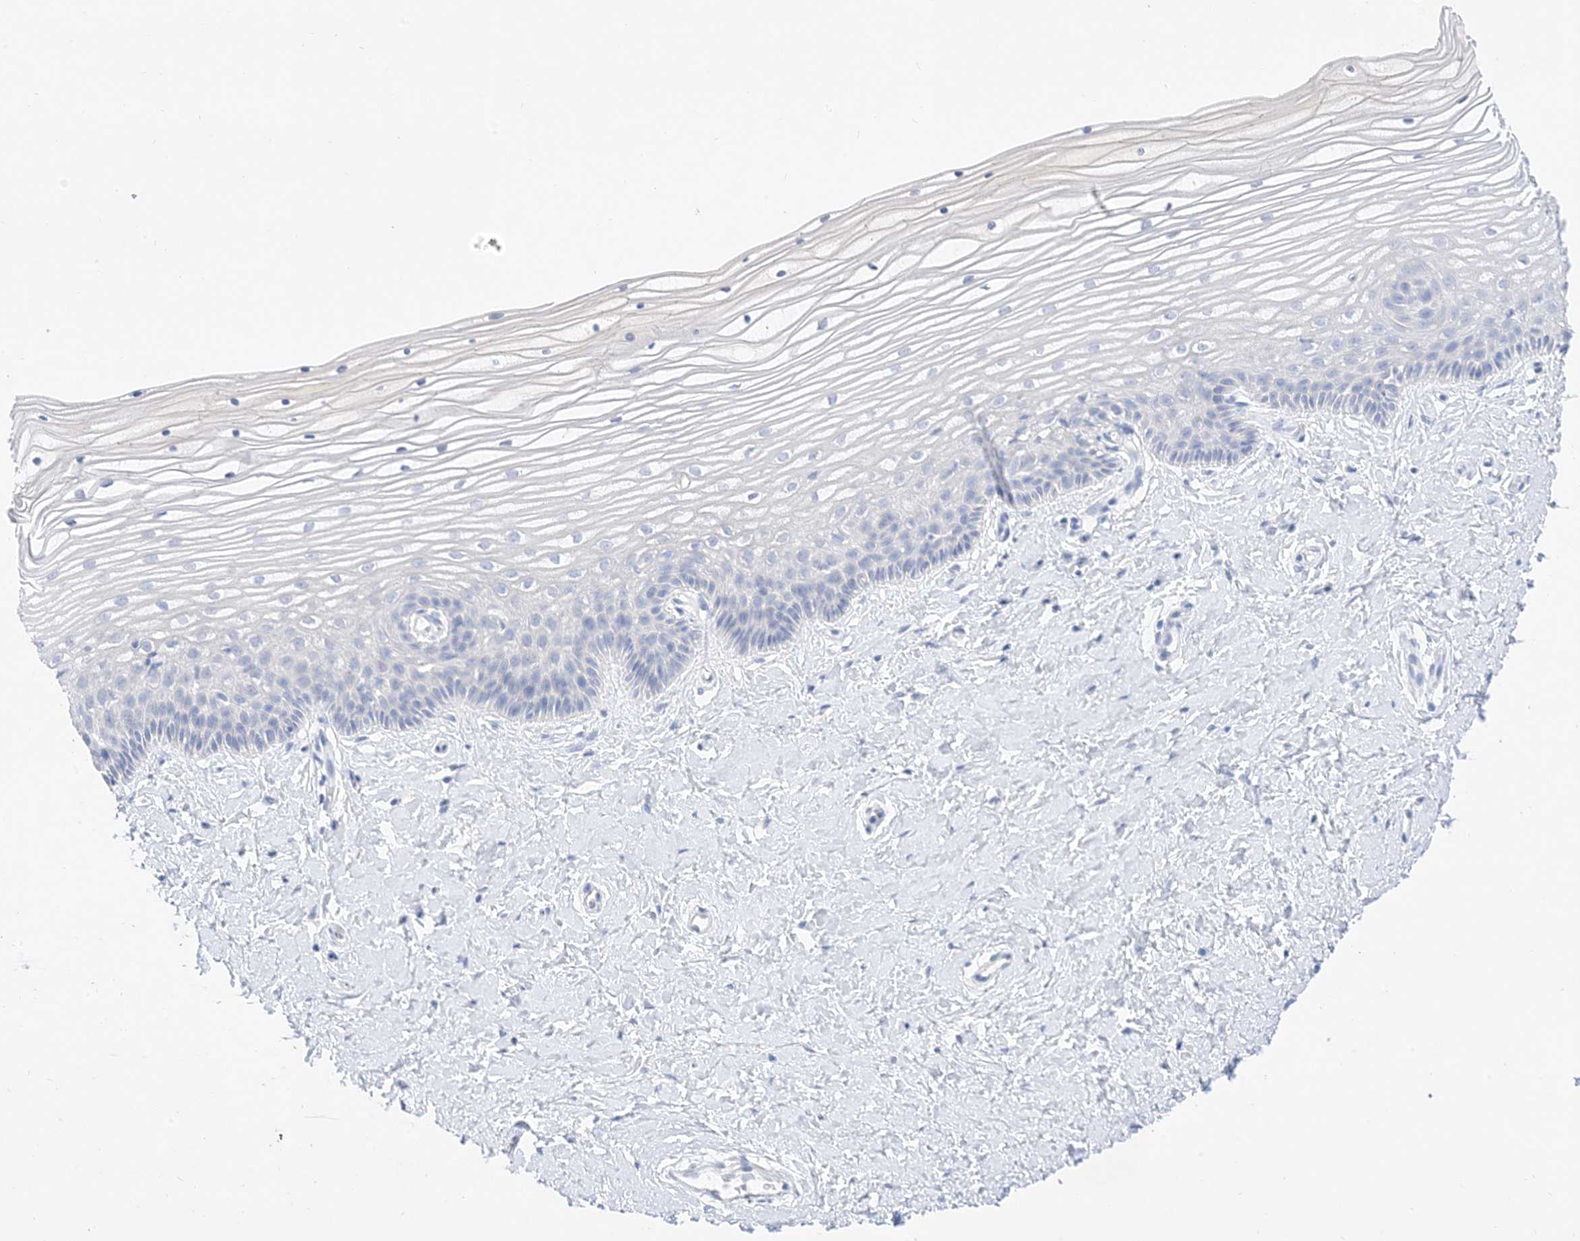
{"staining": {"intensity": "negative", "quantity": "none", "location": "none"}, "tissue": "vagina", "cell_type": "Squamous epithelial cells", "image_type": "normal", "snomed": [{"axis": "morphology", "description": "Normal tissue, NOS"}, {"axis": "topography", "description": "Vagina"}, {"axis": "topography", "description": "Cervix"}], "caption": "IHC image of benign vagina stained for a protein (brown), which exhibits no expression in squamous epithelial cells.", "gene": "MUC17", "patient": {"sex": "female", "age": 40}}